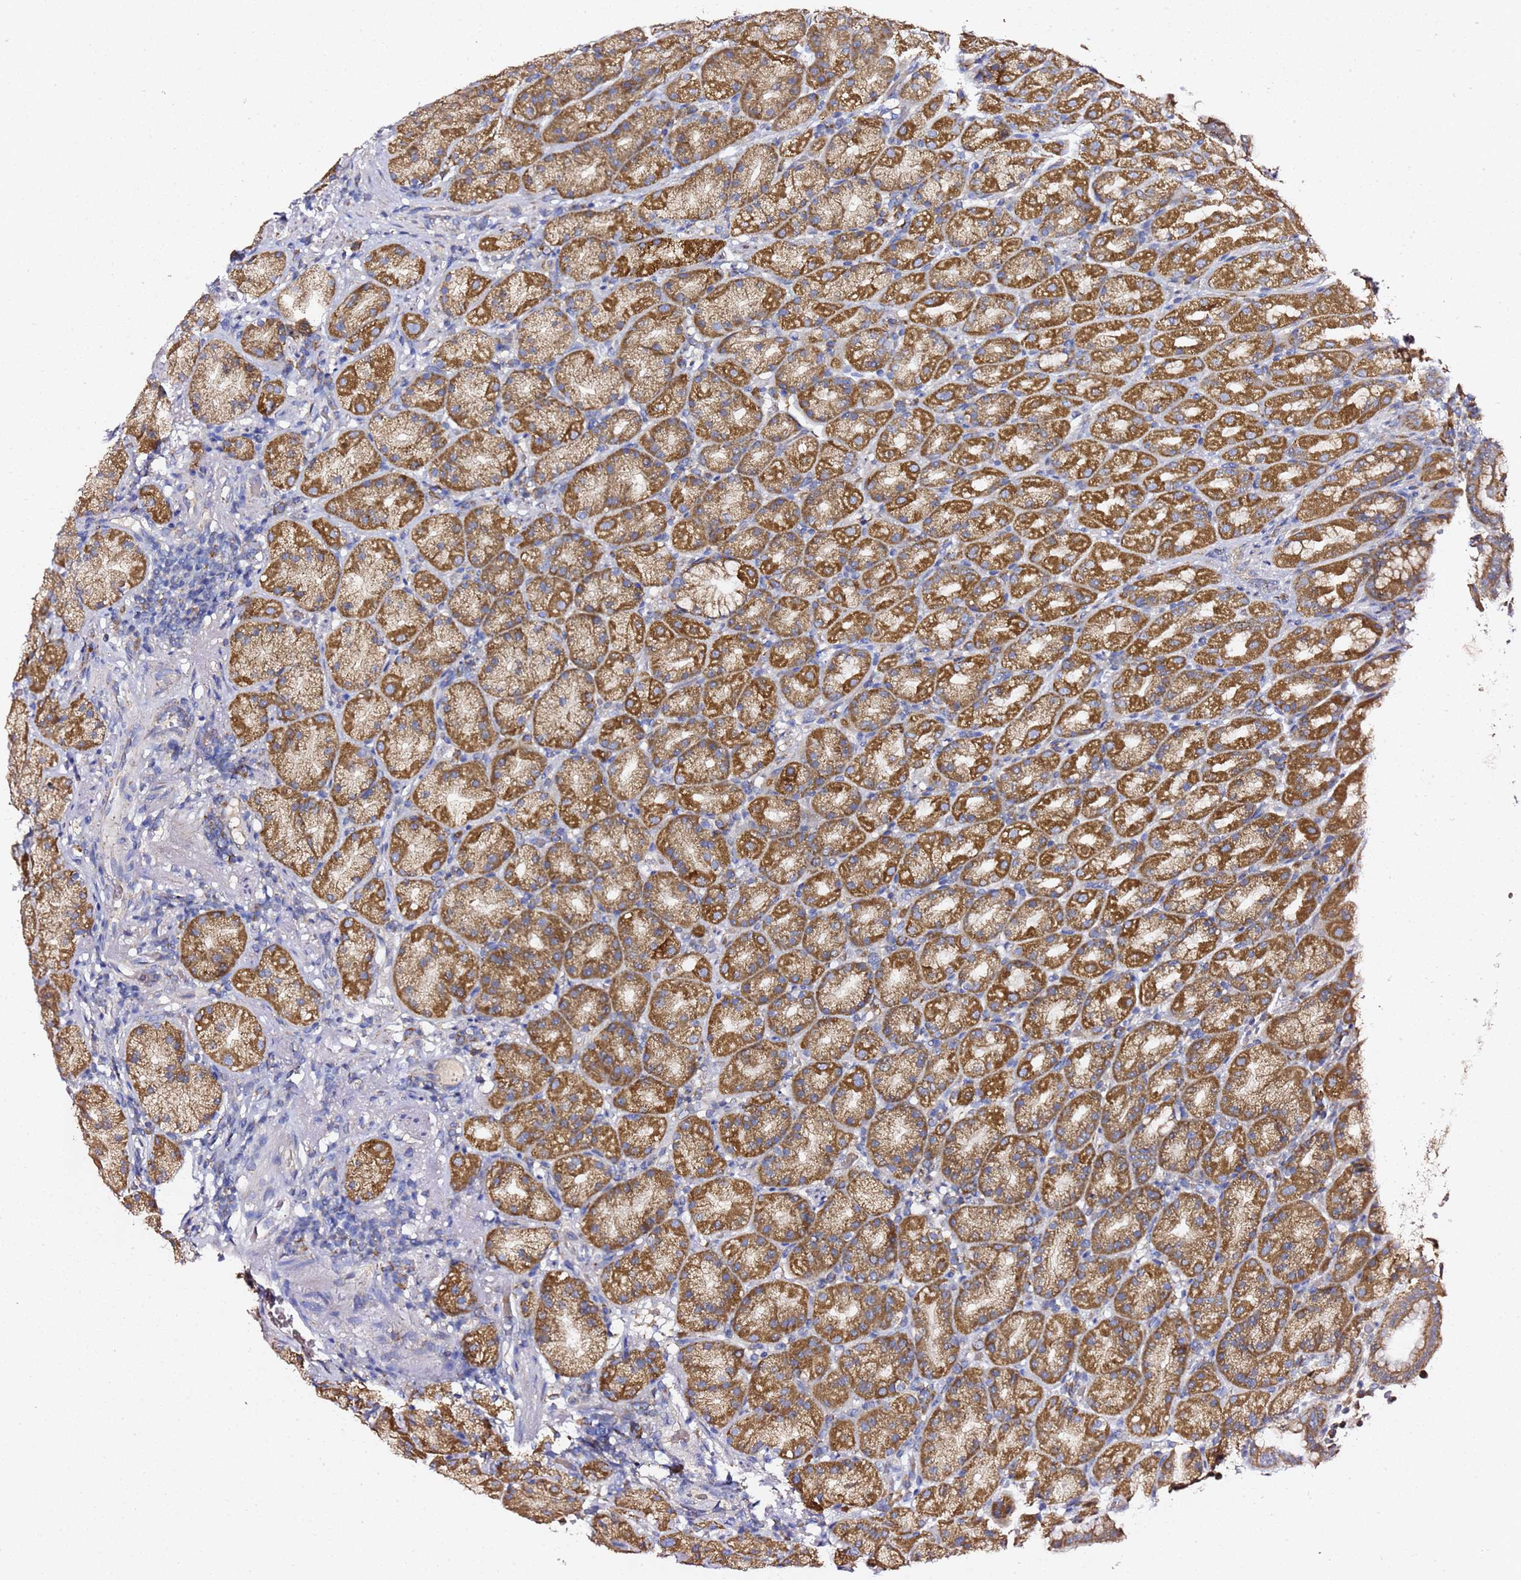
{"staining": {"intensity": "moderate", "quantity": ">75%", "location": "cytoplasmic/membranous"}, "tissue": "stomach", "cell_type": "Glandular cells", "image_type": "normal", "snomed": [{"axis": "morphology", "description": "Normal tissue, NOS"}, {"axis": "topography", "description": "Stomach, upper"}, {"axis": "topography", "description": "Stomach"}], "caption": "Moderate cytoplasmic/membranous expression is appreciated in about >75% of glandular cells in normal stomach. Using DAB (brown) and hematoxylin (blue) stains, captured at high magnification using brightfield microscopy.", "gene": "C19orf12", "patient": {"sex": "male", "age": 68}}